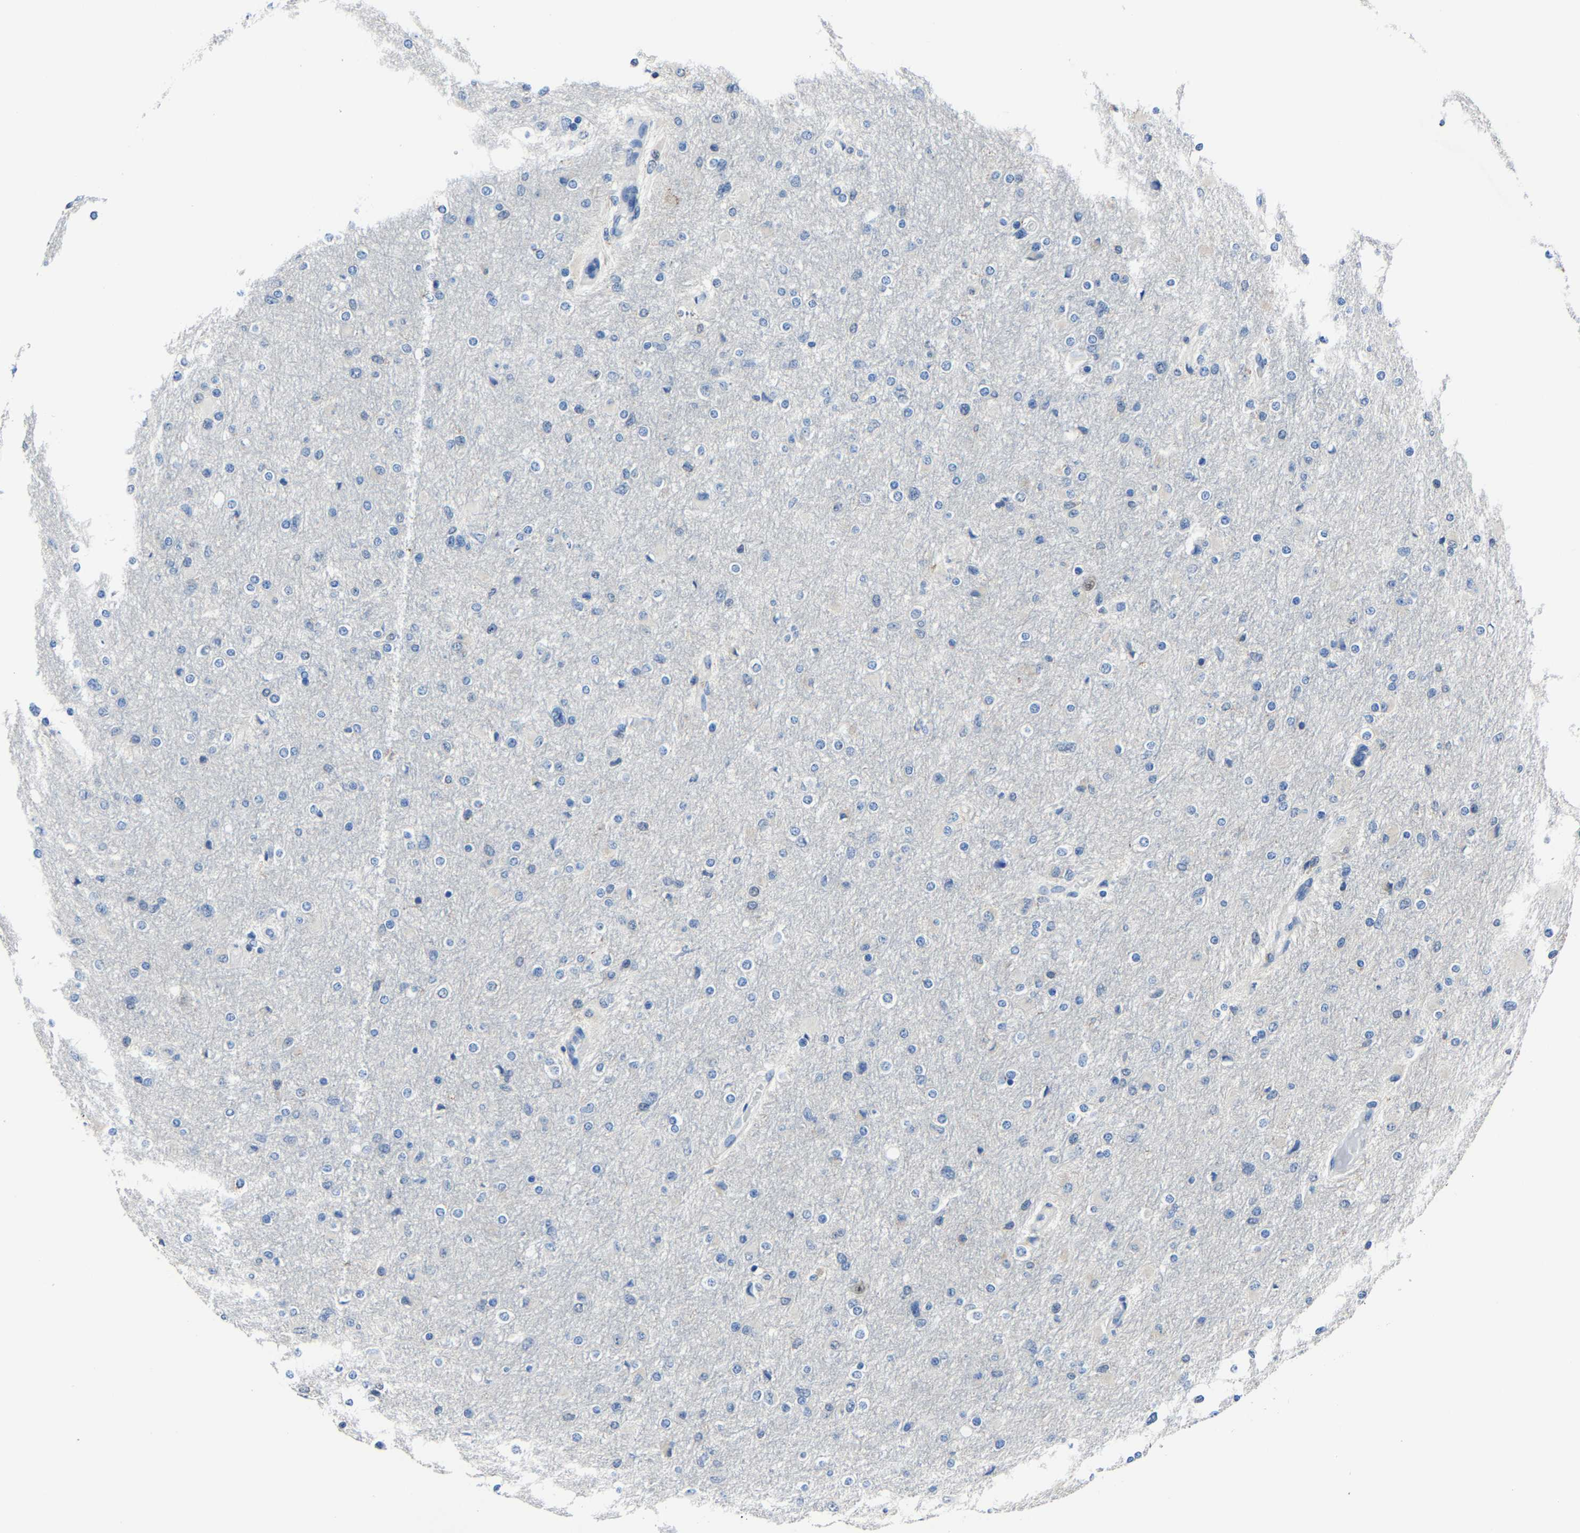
{"staining": {"intensity": "negative", "quantity": "none", "location": "none"}, "tissue": "glioma", "cell_type": "Tumor cells", "image_type": "cancer", "snomed": [{"axis": "morphology", "description": "Glioma, malignant, High grade"}, {"axis": "topography", "description": "Cerebral cortex"}], "caption": "A high-resolution micrograph shows immunohistochemistry (IHC) staining of glioma, which exhibits no significant expression in tumor cells.", "gene": "STRBP", "patient": {"sex": "female", "age": 36}}